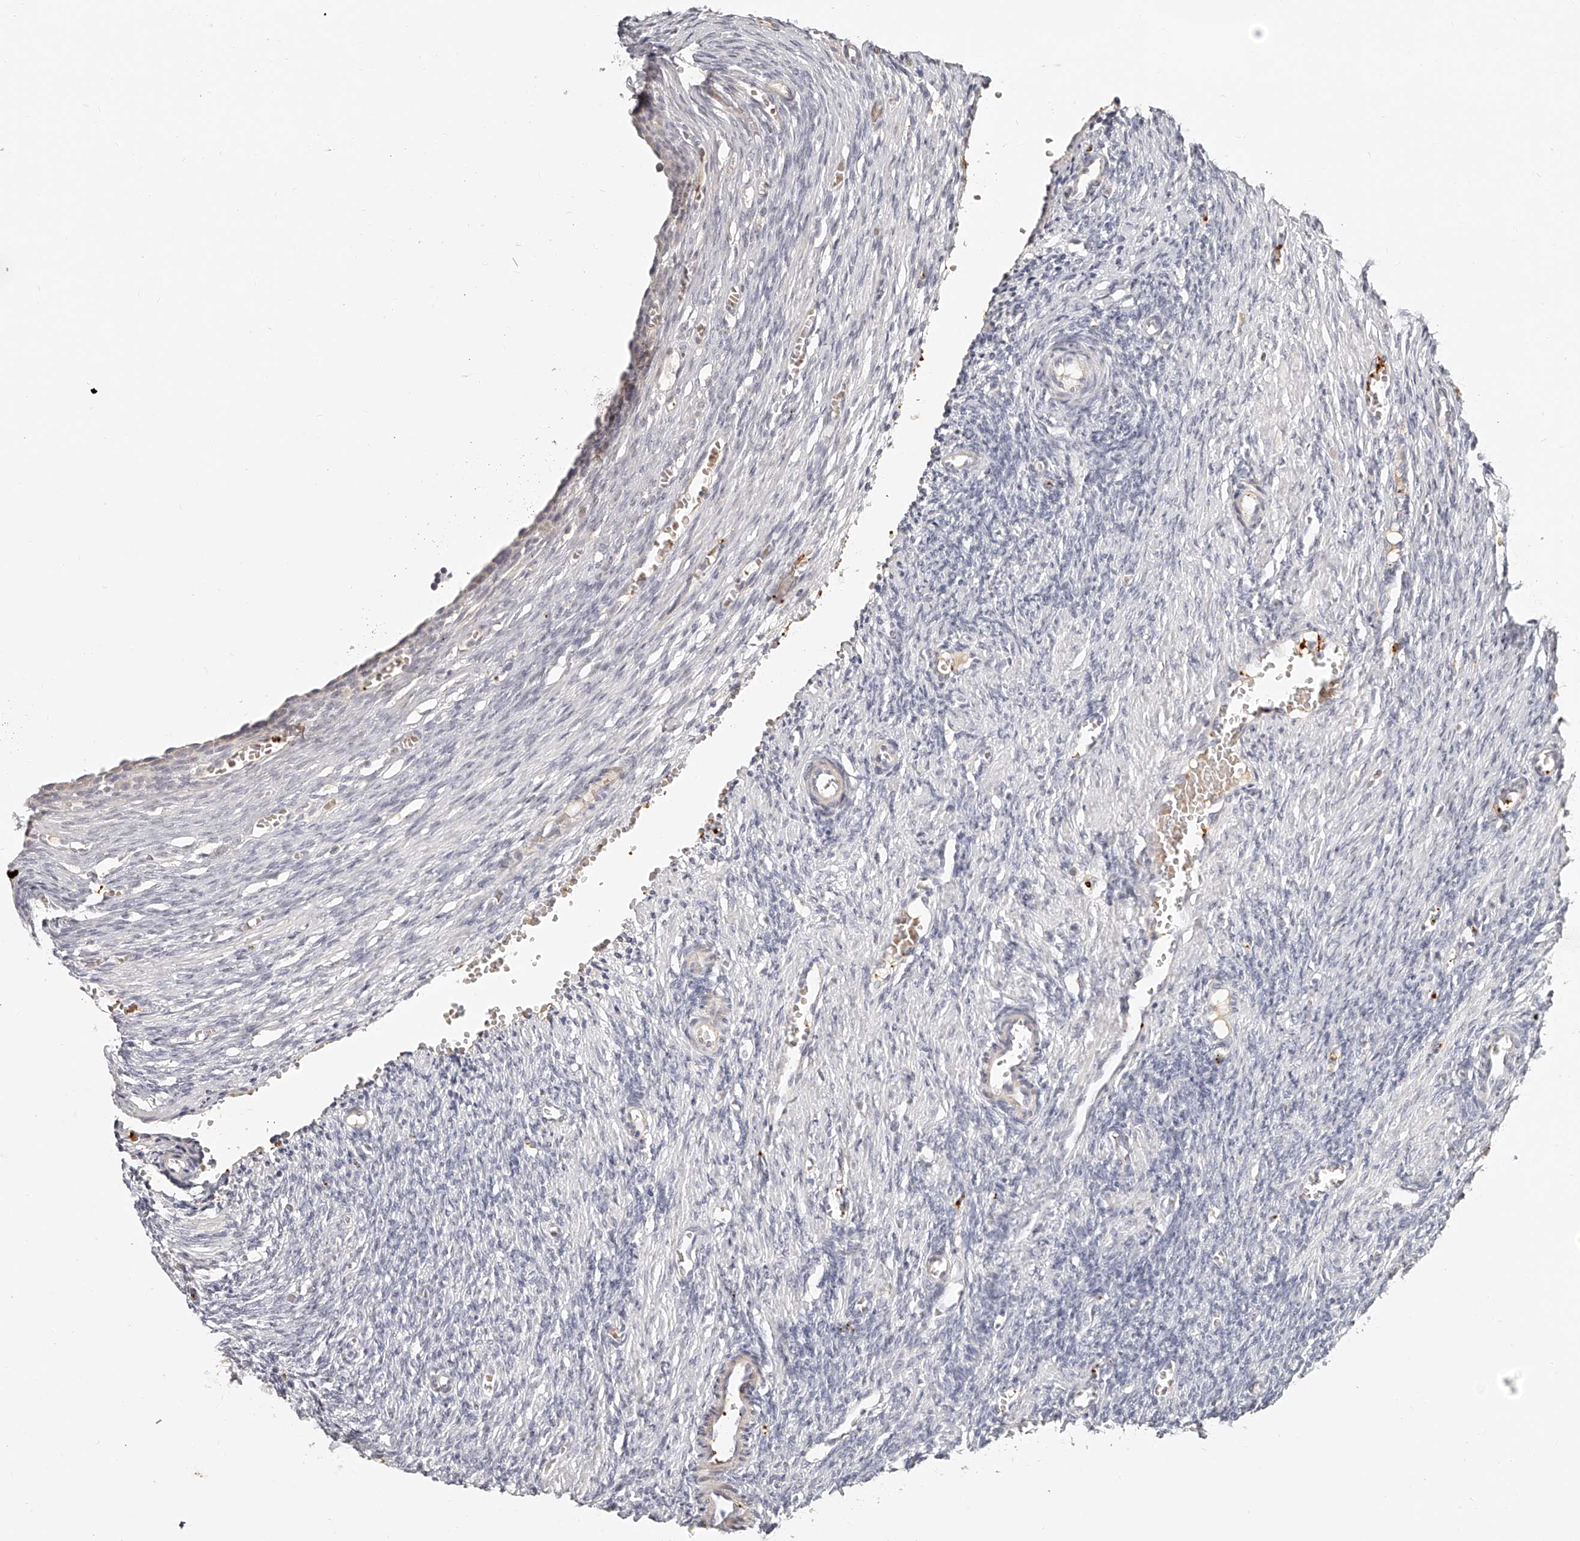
{"staining": {"intensity": "negative", "quantity": "none", "location": "none"}, "tissue": "ovary", "cell_type": "Ovarian stroma cells", "image_type": "normal", "snomed": [{"axis": "morphology", "description": "Normal tissue, NOS"}, {"axis": "topography", "description": "Ovary"}], "caption": "Ovary stained for a protein using immunohistochemistry shows no staining ovarian stroma cells.", "gene": "ITGB3", "patient": {"sex": "female", "age": 27}}